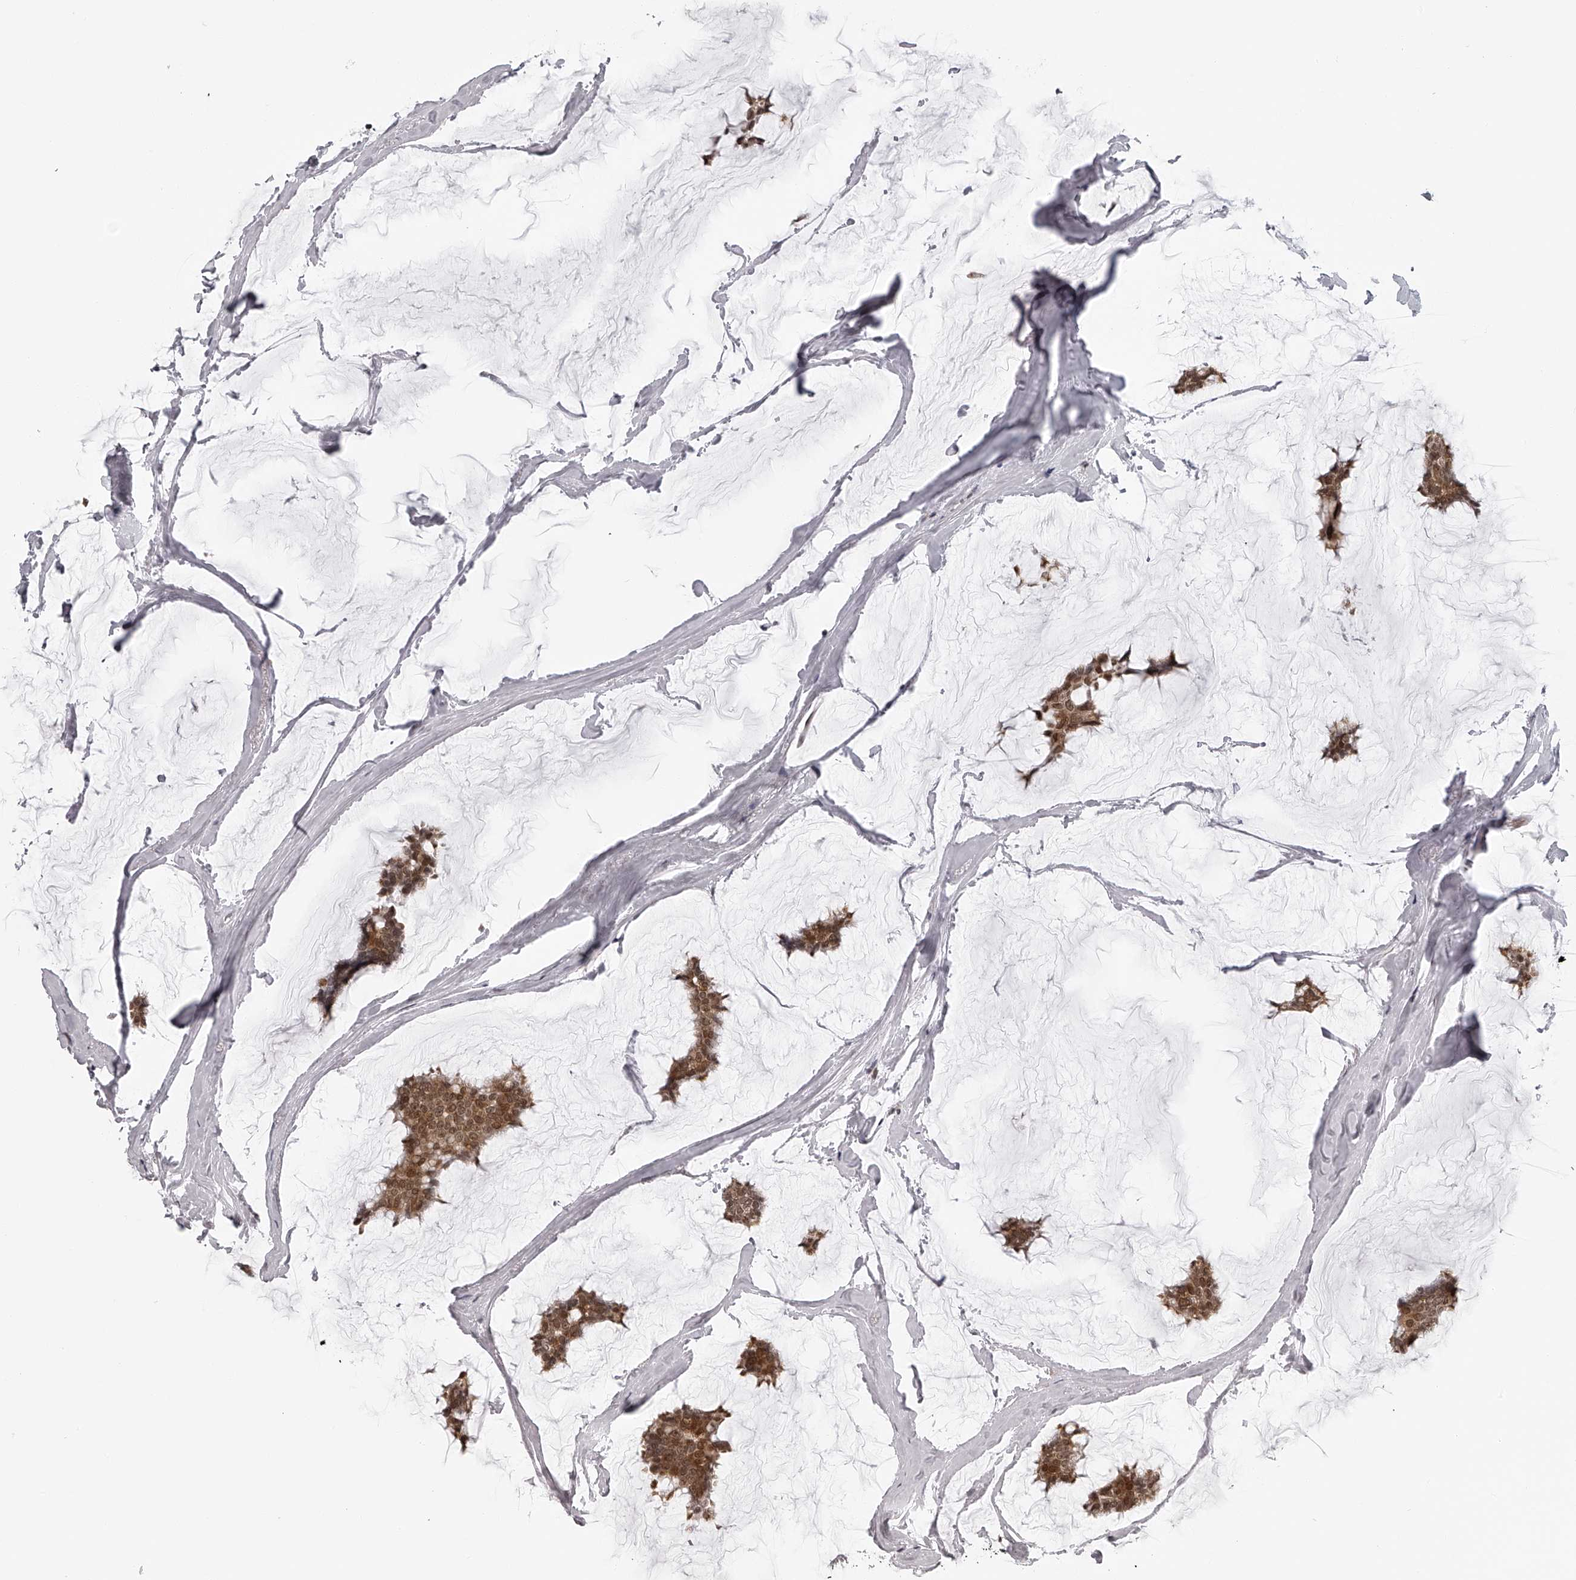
{"staining": {"intensity": "moderate", "quantity": ">75%", "location": "cytoplasmic/membranous,nuclear"}, "tissue": "breast cancer", "cell_type": "Tumor cells", "image_type": "cancer", "snomed": [{"axis": "morphology", "description": "Duct carcinoma"}, {"axis": "topography", "description": "Breast"}], "caption": "IHC micrograph of human breast cancer (invasive ductal carcinoma) stained for a protein (brown), which exhibits medium levels of moderate cytoplasmic/membranous and nuclear positivity in about >75% of tumor cells.", "gene": "ODF2L", "patient": {"sex": "female", "age": 93}}